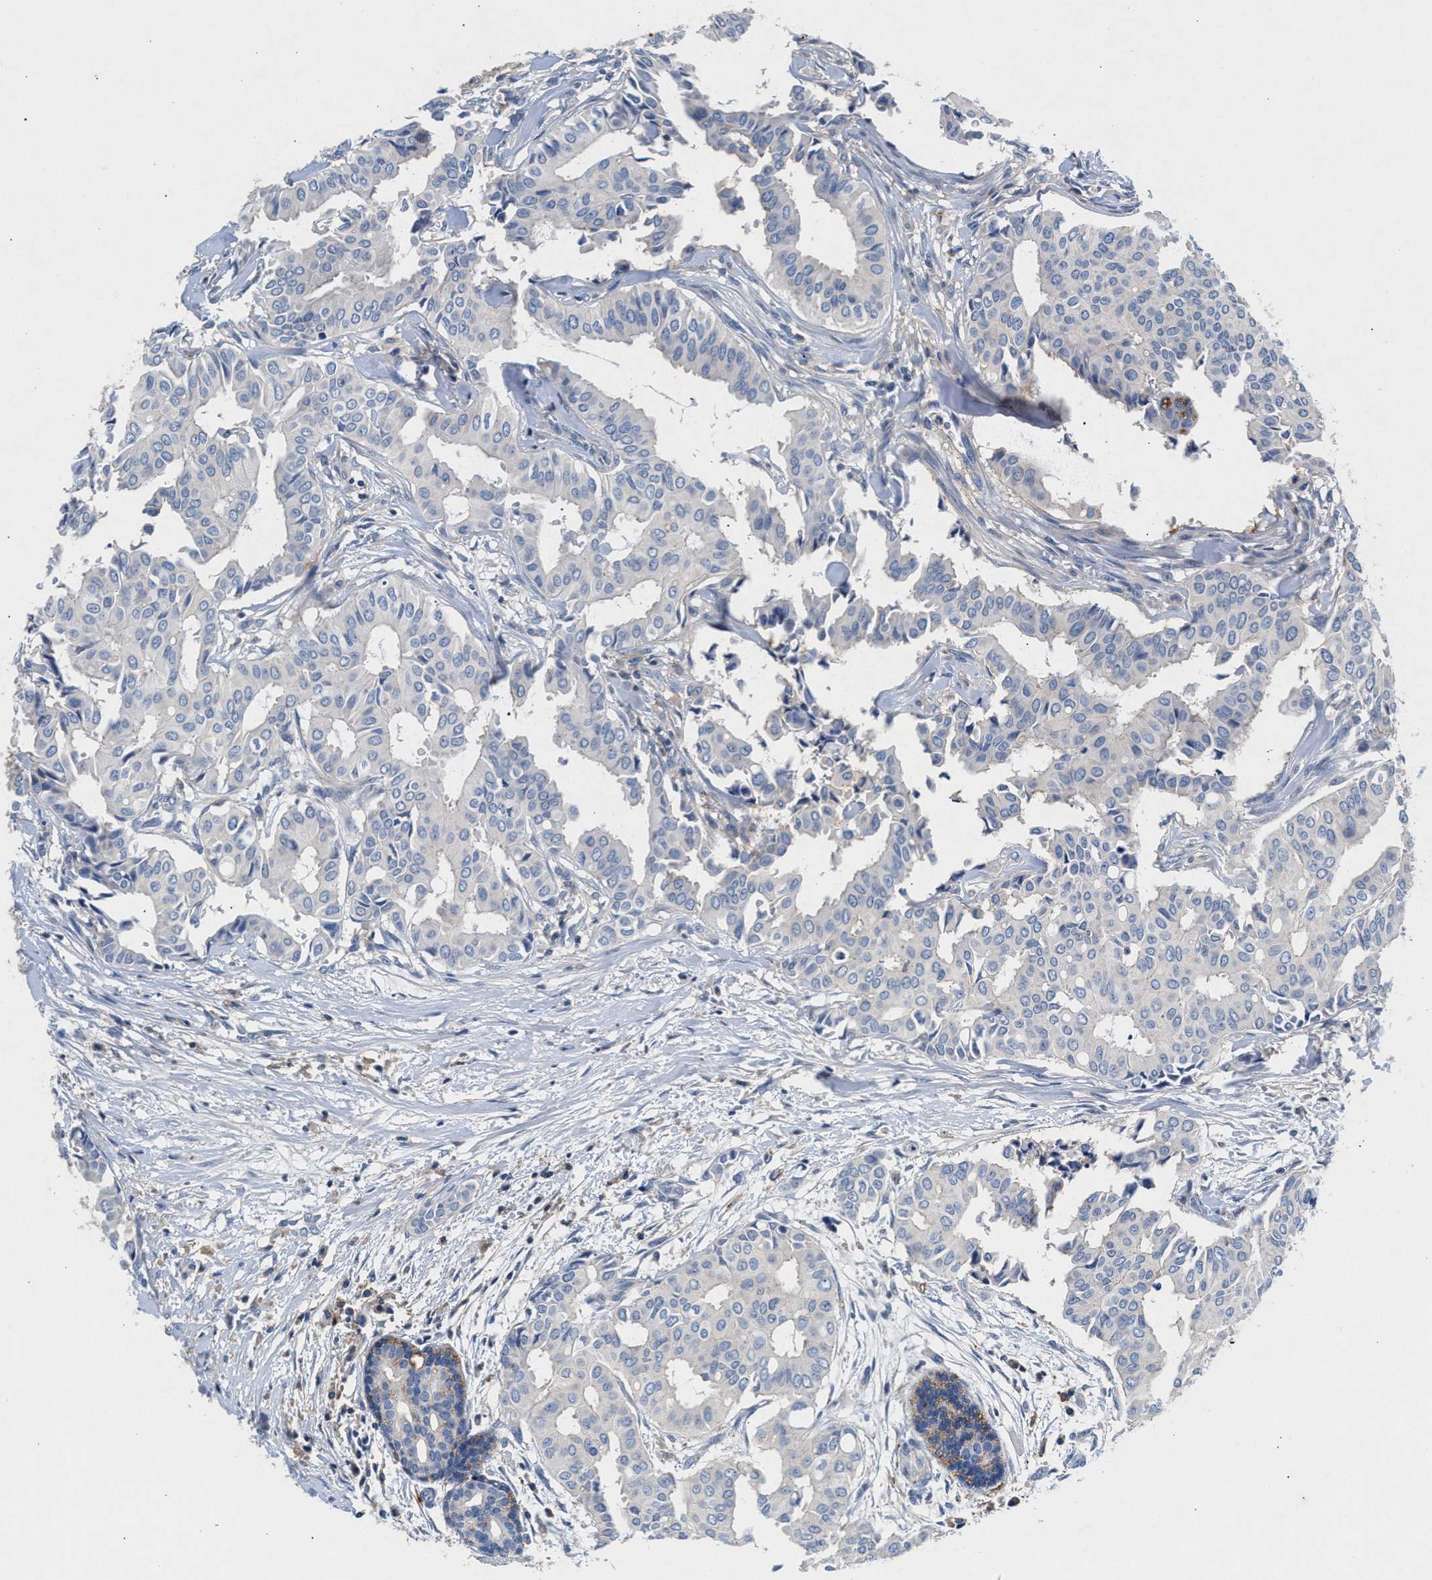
{"staining": {"intensity": "negative", "quantity": "none", "location": "none"}, "tissue": "head and neck cancer", "cell_type": "Tumor cells", "image_type": "cancer", "snomed": [{"axis": "morphology", "description": "Adenocarcinoma, NOS"}, {"axis": "topography", "description": "Salivary gland"}, {"axis": "topography", "description": "Head-Neck"}], "caption": "Immunohistochemistry micrograph of neoplastic tissue: head and neck cancer (adenocarcinoma) stained with DAB (3,3'-diaminobenzidine) exhibits no significant protein expression in tumor cells. (DAB immunohistochemistry (IHC) visualized using brightfield microscopy, high magnification).", "gene": "GNAI3", "patient": {"sex": "female", "age": 59}}